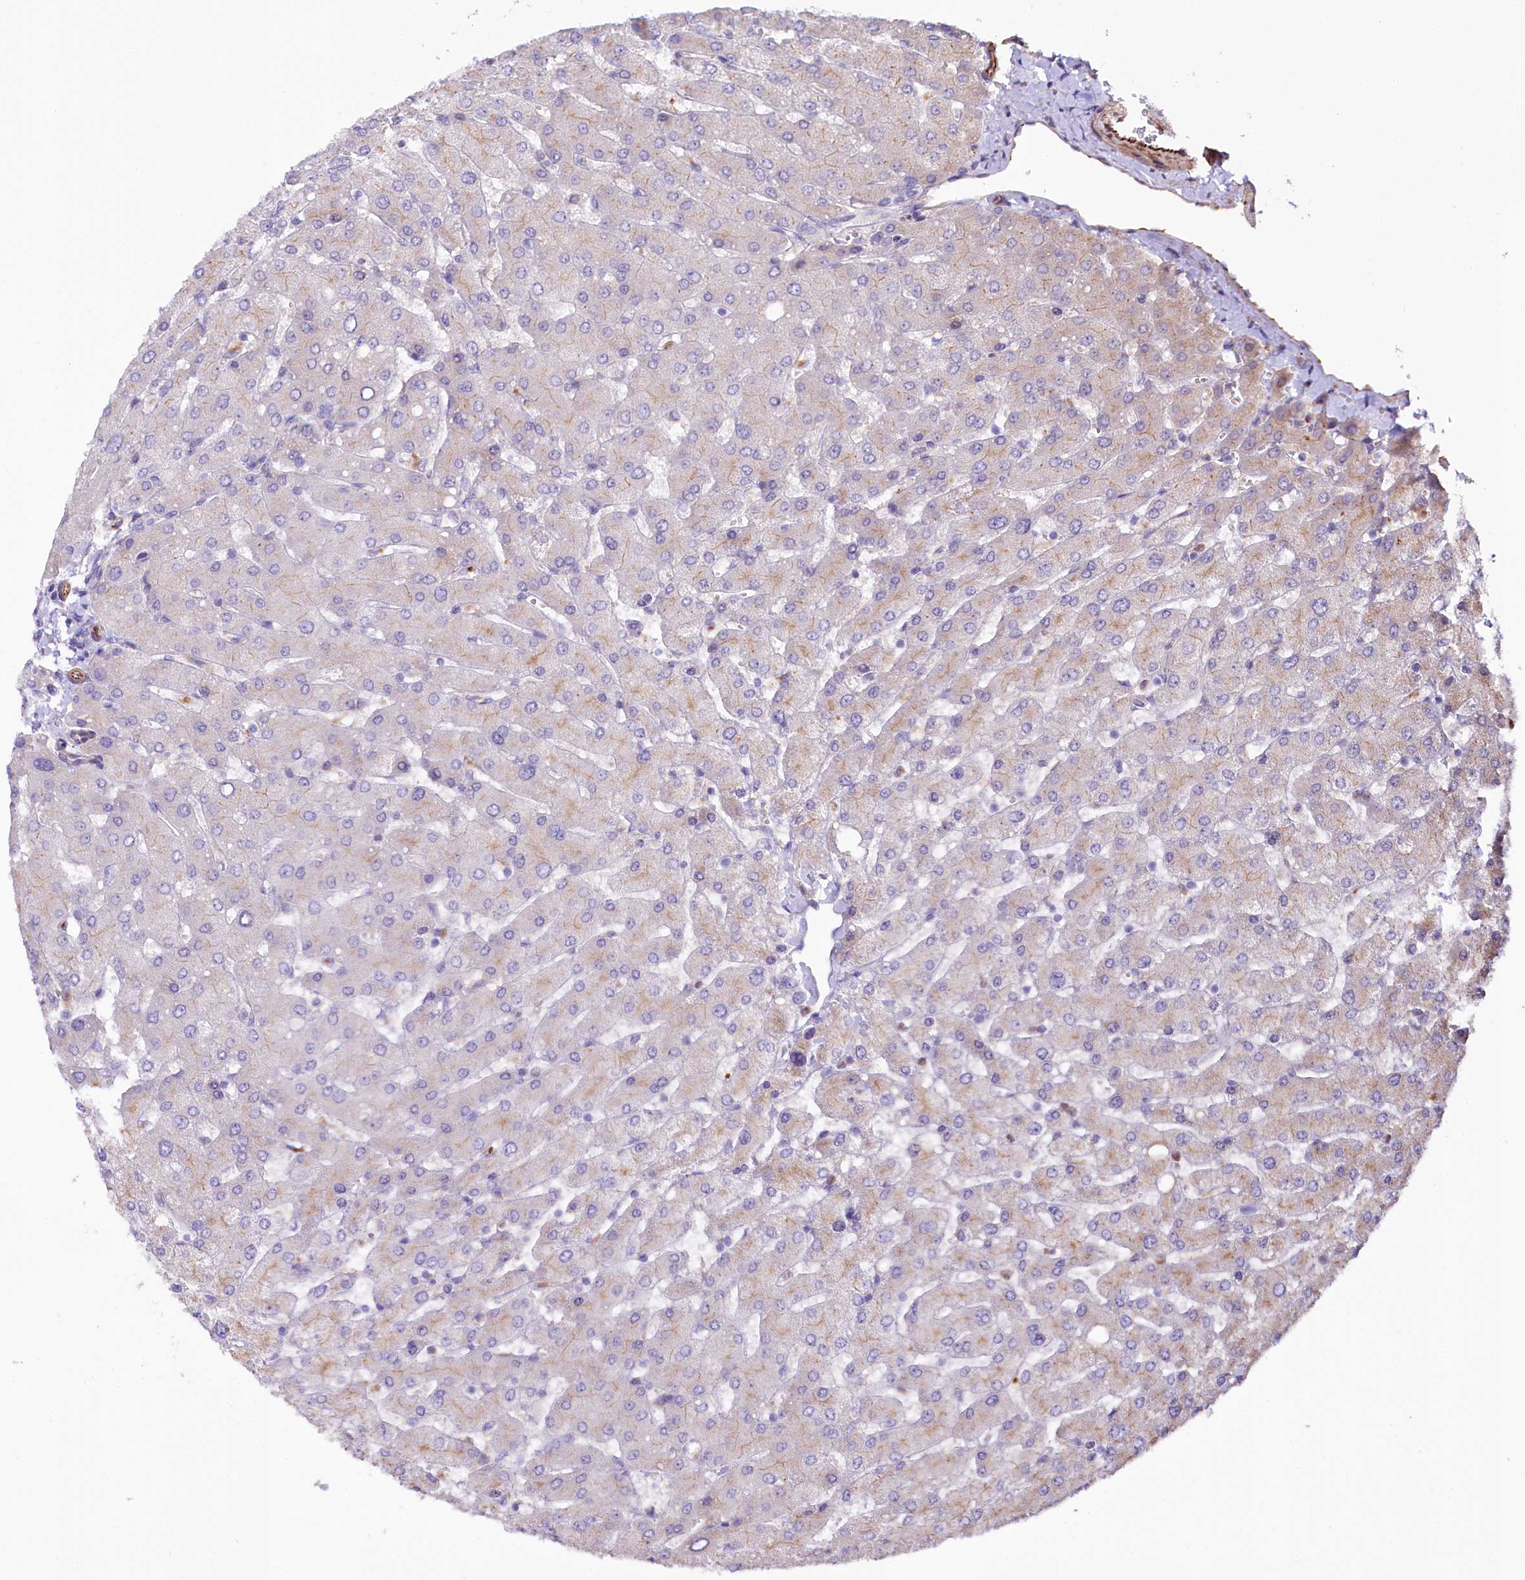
{"staining": {"intensity": "negative", "quantity": "none", "location": "none"}, "tissue": "liver", "cell_type": "Cholangiocytes", "image_type": "normal", "snomed": [{"axis": "morphology", "description": "Normal tissue, NOS"}, {"axis": "topography", "description": "Liver"}], "caption": "There is no significant staining in cholangiocytes of liver. (DAB immunohistochemistry (IHC) with hematoxylin counter stain).", "gene": "TTC12", "patient": {"sex": "male", "age": 55}}